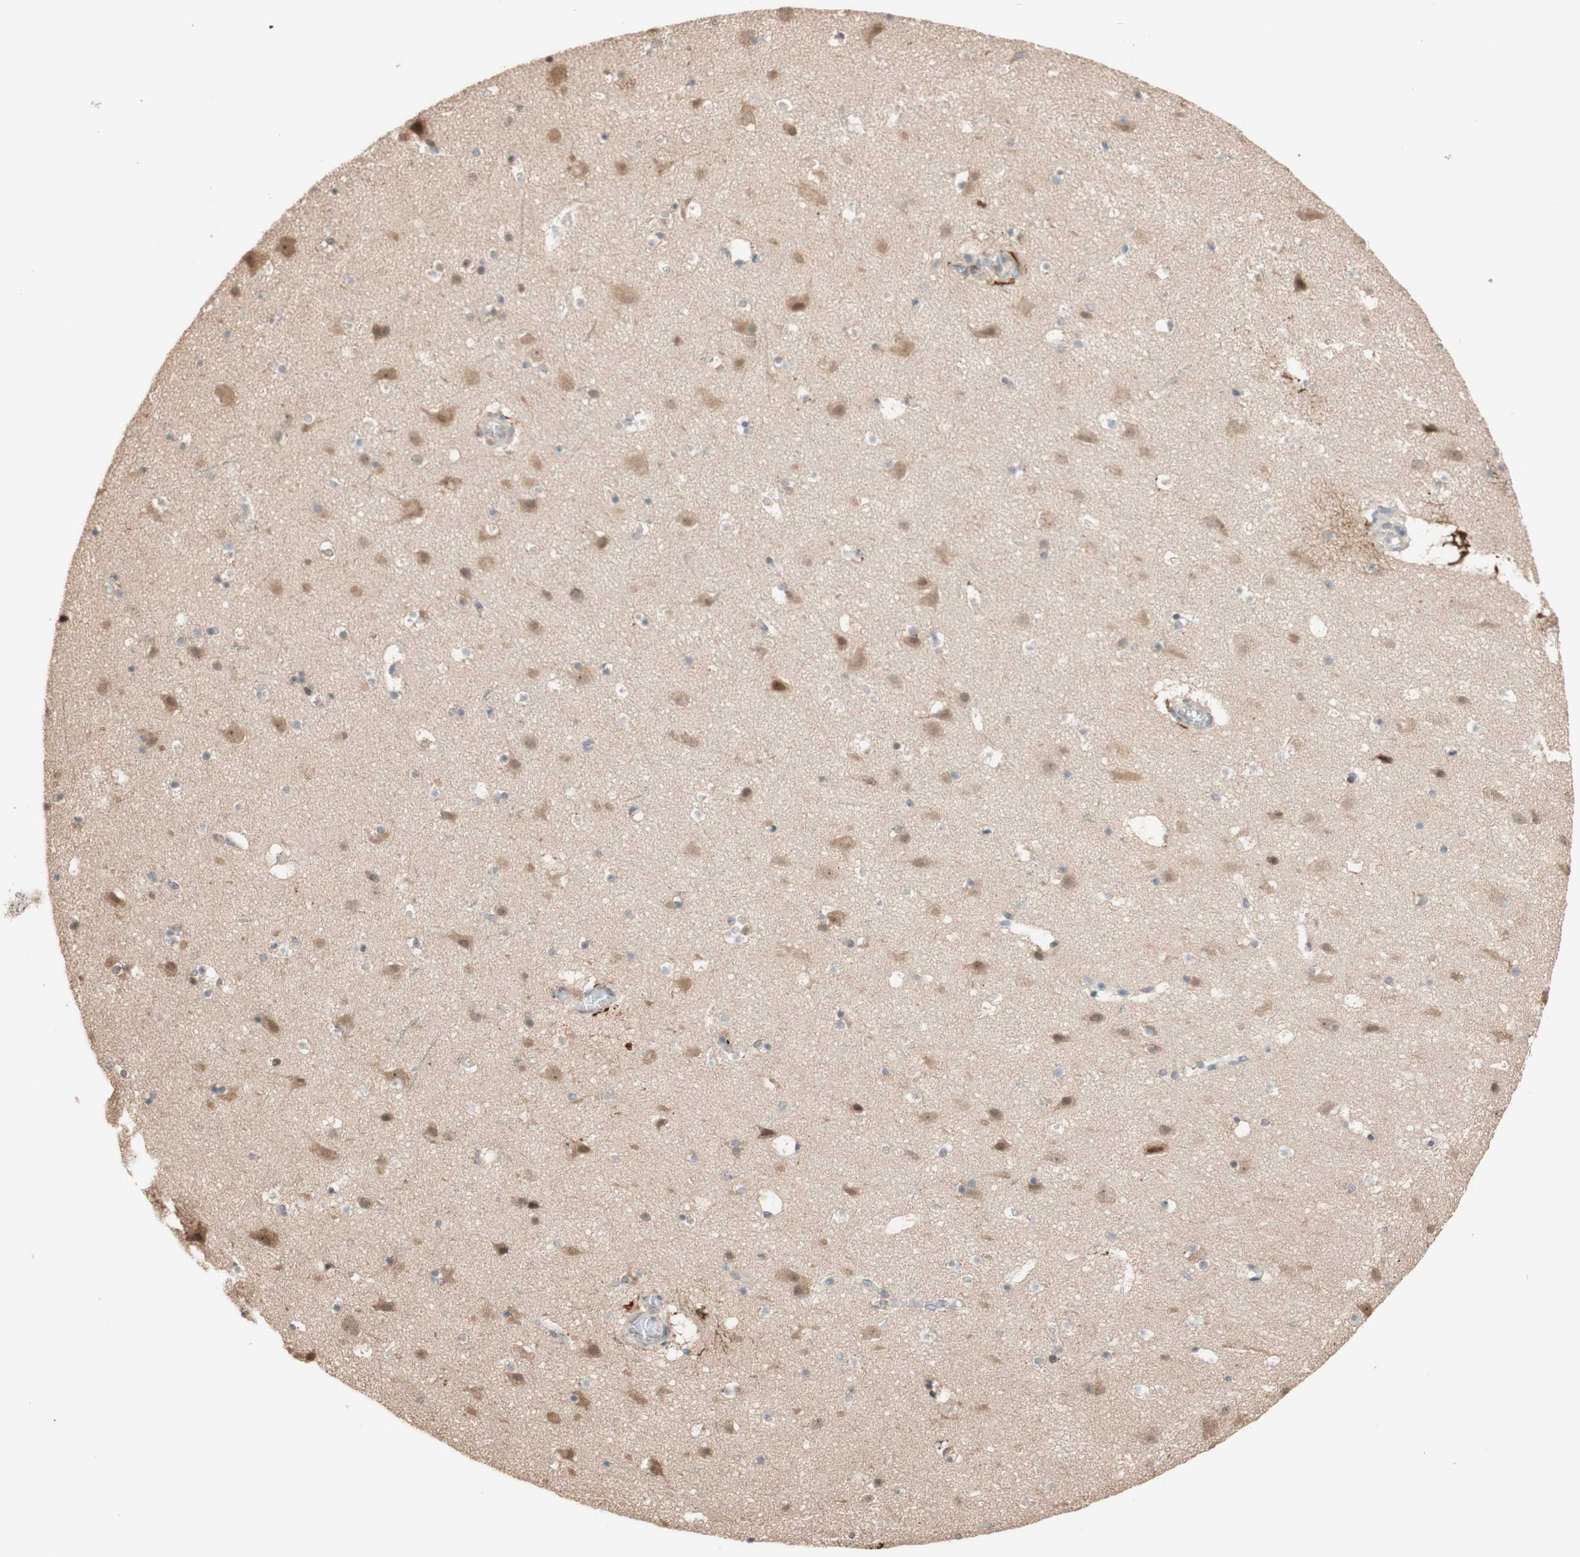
{"staining": {"intensity": "negative", "quantity": "none", "location": "none"}, "tissue": "cerebral cortex", "cell_type": "Endothelial cells", "image_type": "normal", "snomed": [{"axis": "morphology", "description": "Normal tissue, NOS"}, {"axis": "topography", "description": "Cerebral cortex"}], "caption": "DAB immunohistochemical staining of benign human cerebral cortex displays no significant staining in endothelial cells. The staining is performed using DAB (3,3'-diaminobenzidine) brown chromogen with nuclei counter-stained in using hematoxylin.", "gene": "CCNC", "patient": {"sex": "male", "age": 45}}